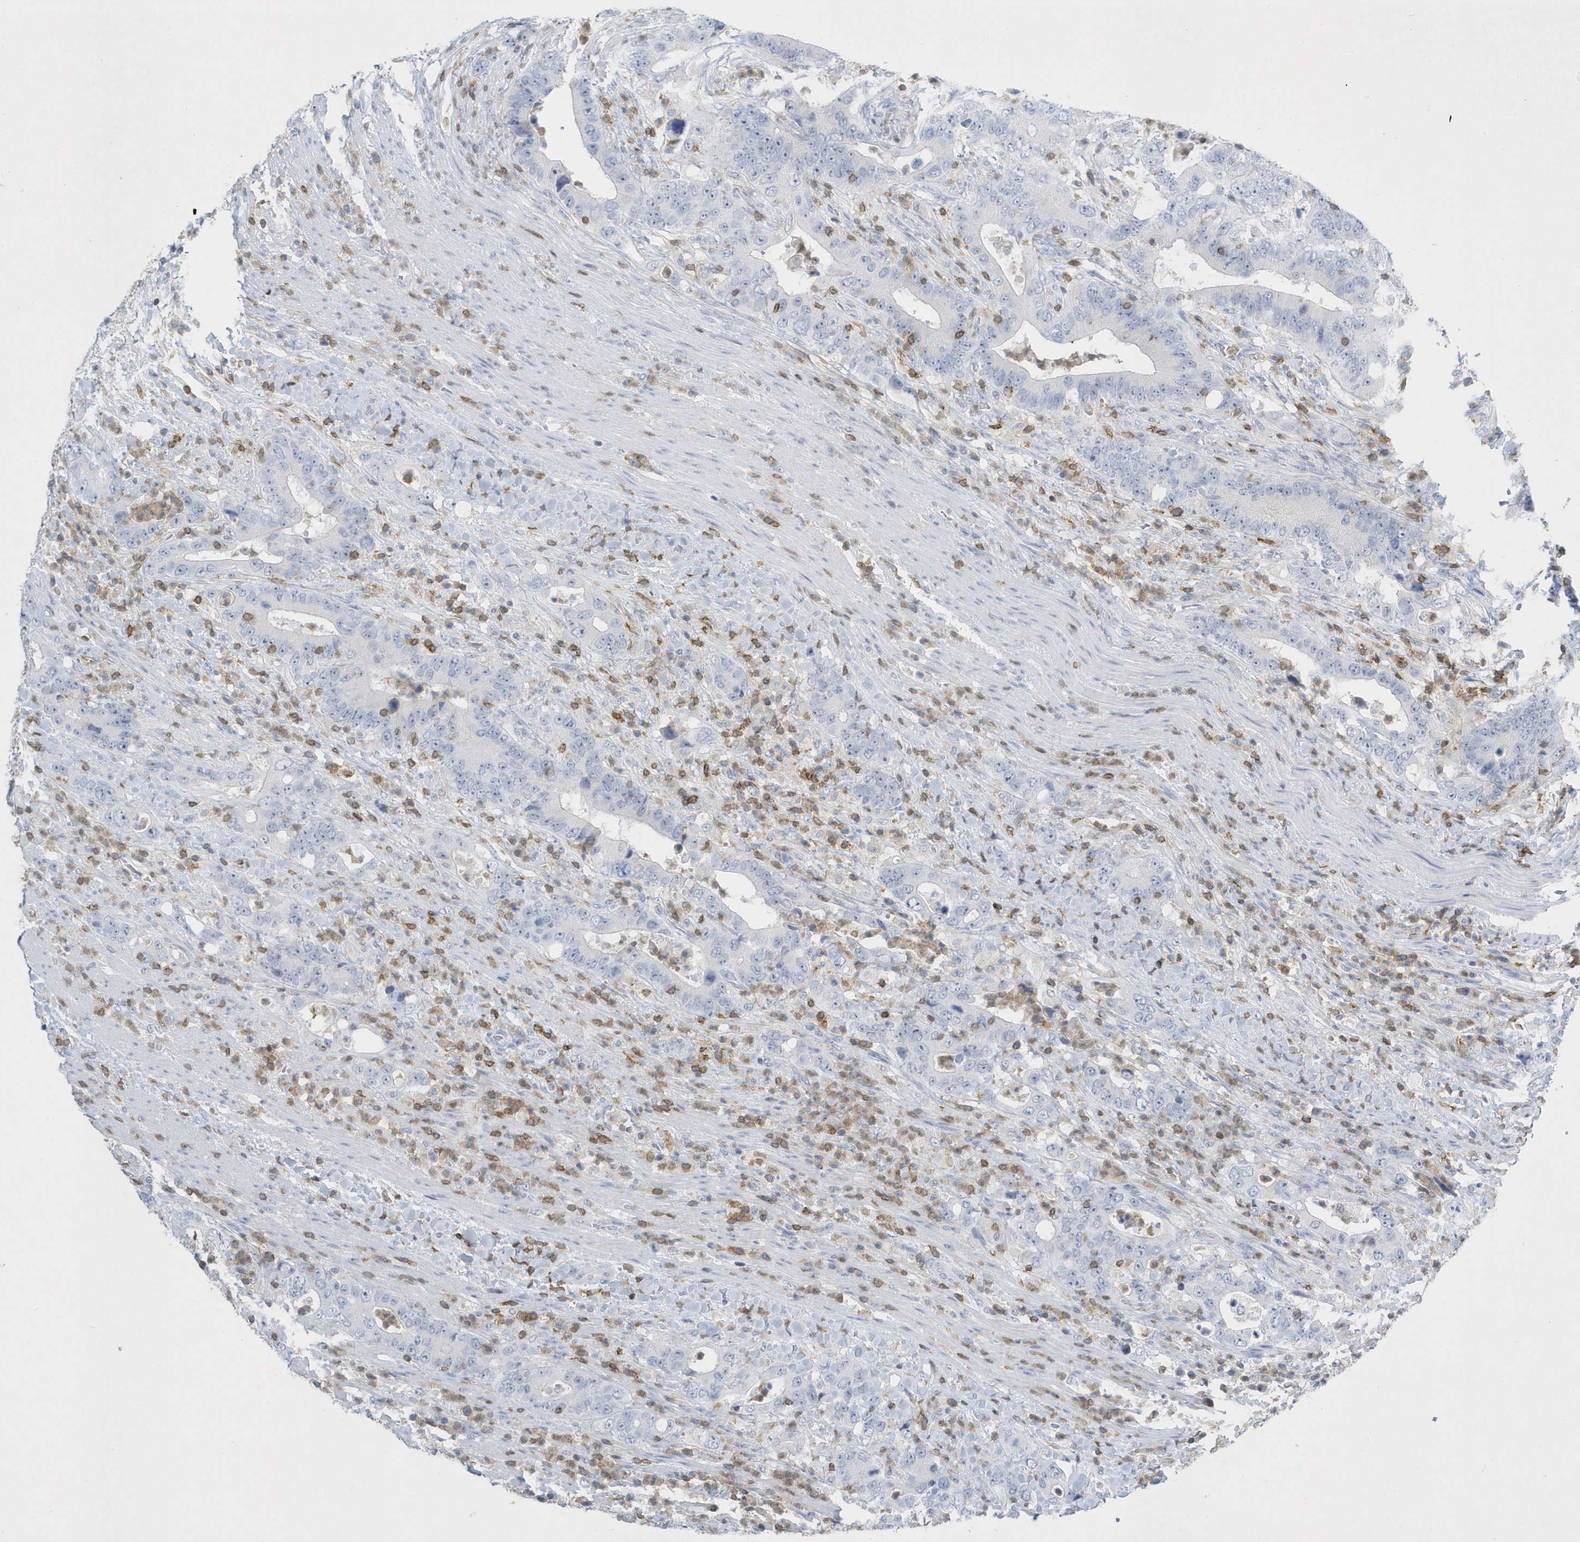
{"staining": {"intensity": "negative", "quantity": "none", "location": "none"}, "tissue": "colorectal cancer", "cell_type": "Tumor cells", "image_type": "cancer", "snomed": [{"axis": "morphology", "description": "Adenocarcinoma, NOS"}, {"axis": "topography", "description": "Colon"}], "caption": "Adenocarcinoma (colorectal) was stained to show a protein in brown. There is no significant staining in tumor cells. The staining was performed using DAB to visualize the protein expression in brown, while the nuclei were stained in blue with hematoxylin (Magnification: 20x).", "gene": "PSD4", "patient": {"sex": "female", "age": 75}}